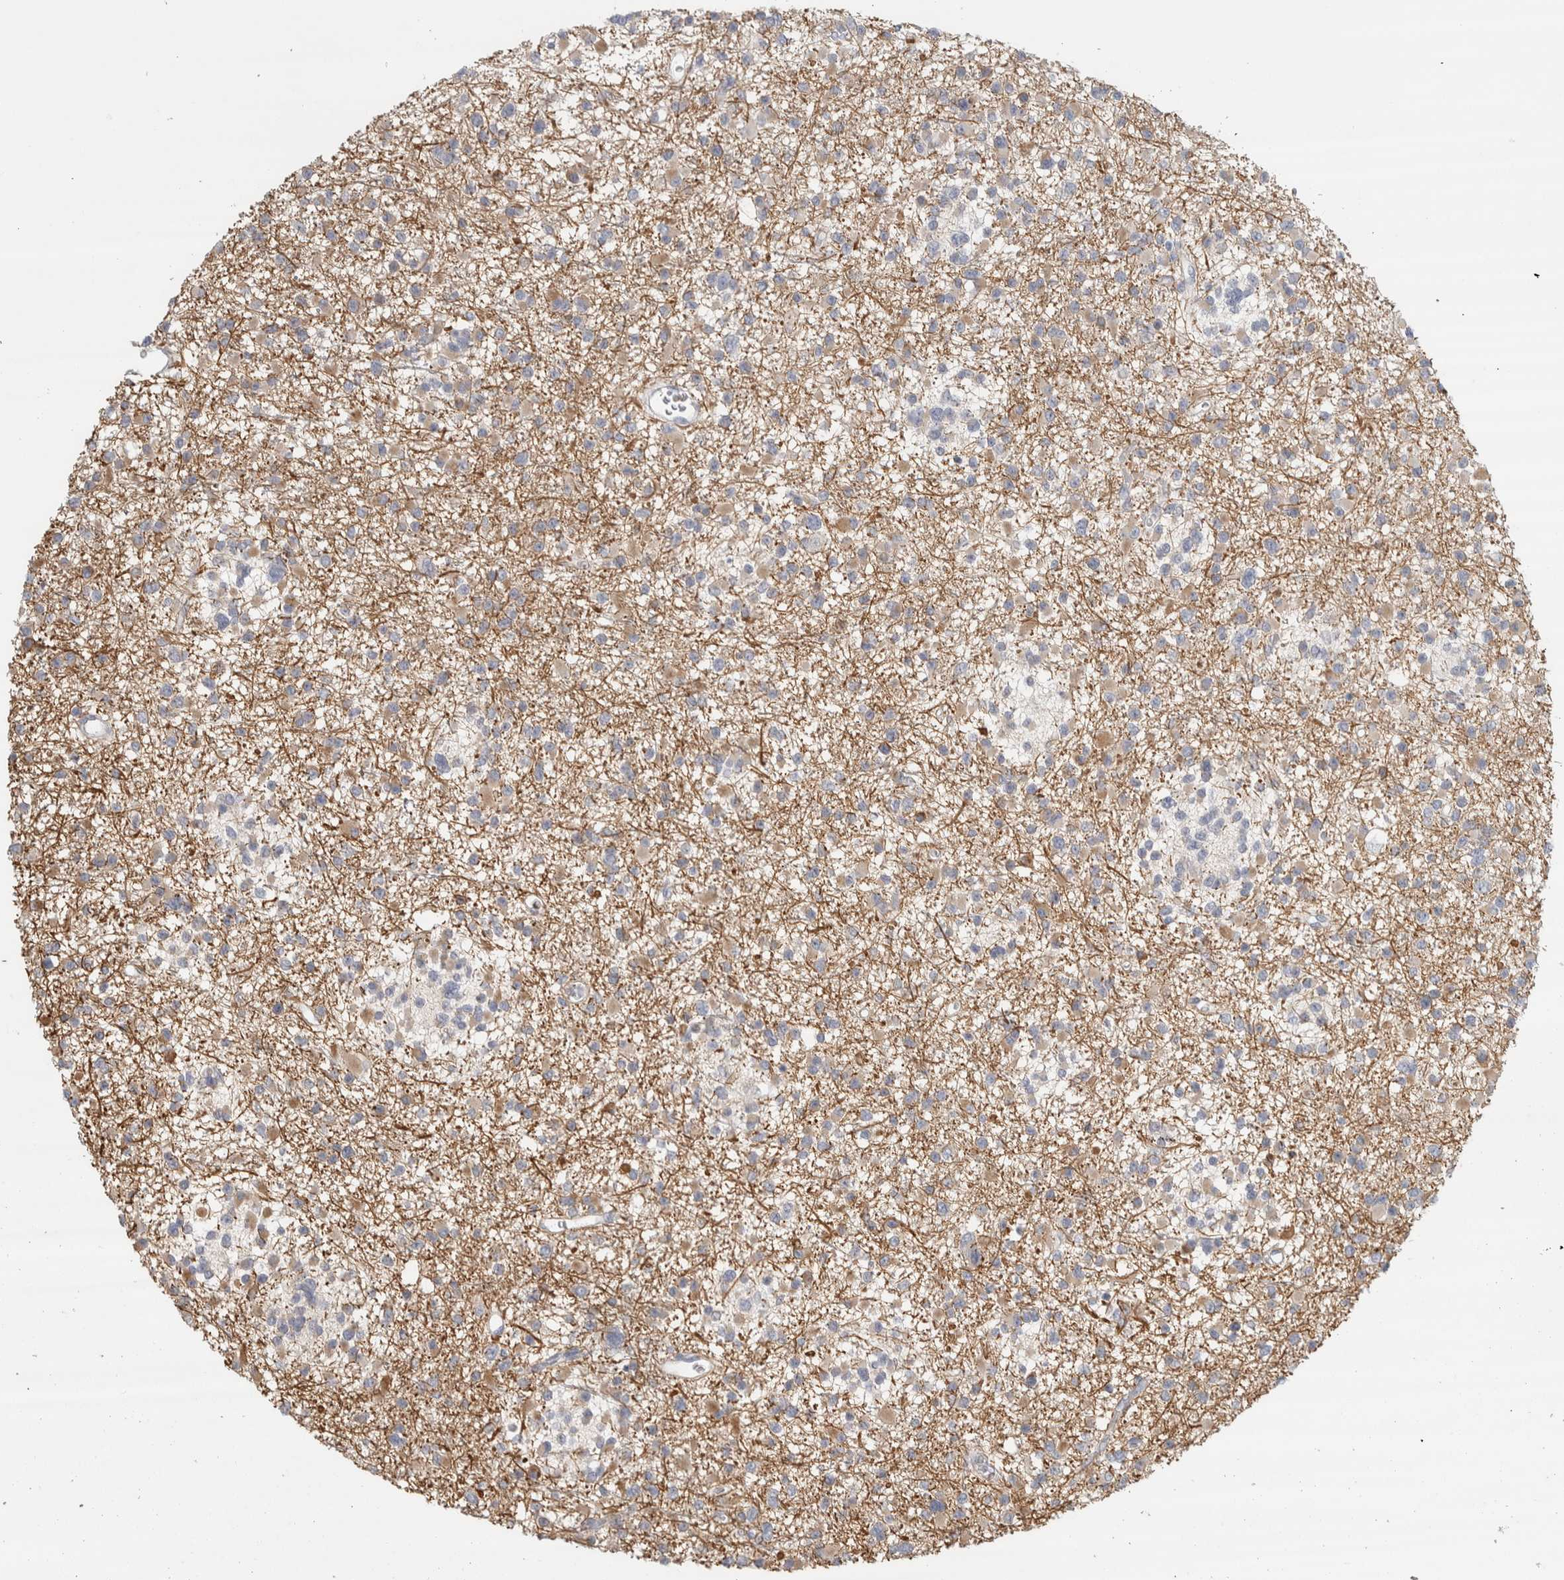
{"staining": {"intensity": "weak", "quantity": "25%-75%", "location": "cytoplasmic/membranous"}, "tissue": "glioma", "cell_type": "Tumor cells", "image_type": "cancer", "snomed": [{"axis": "morphology", "description": "Glioma, malignant, Low grade"}, {"axis": "topography", "description": "Brain"}], "caption": "Protein expression by immunohistochemistry displays weak cytoplasmic/membranous staining in about 25%-75% of tumor cells in glioma.", "gene": "DCXR", "patient": {"sex": "female", "age": 22}}